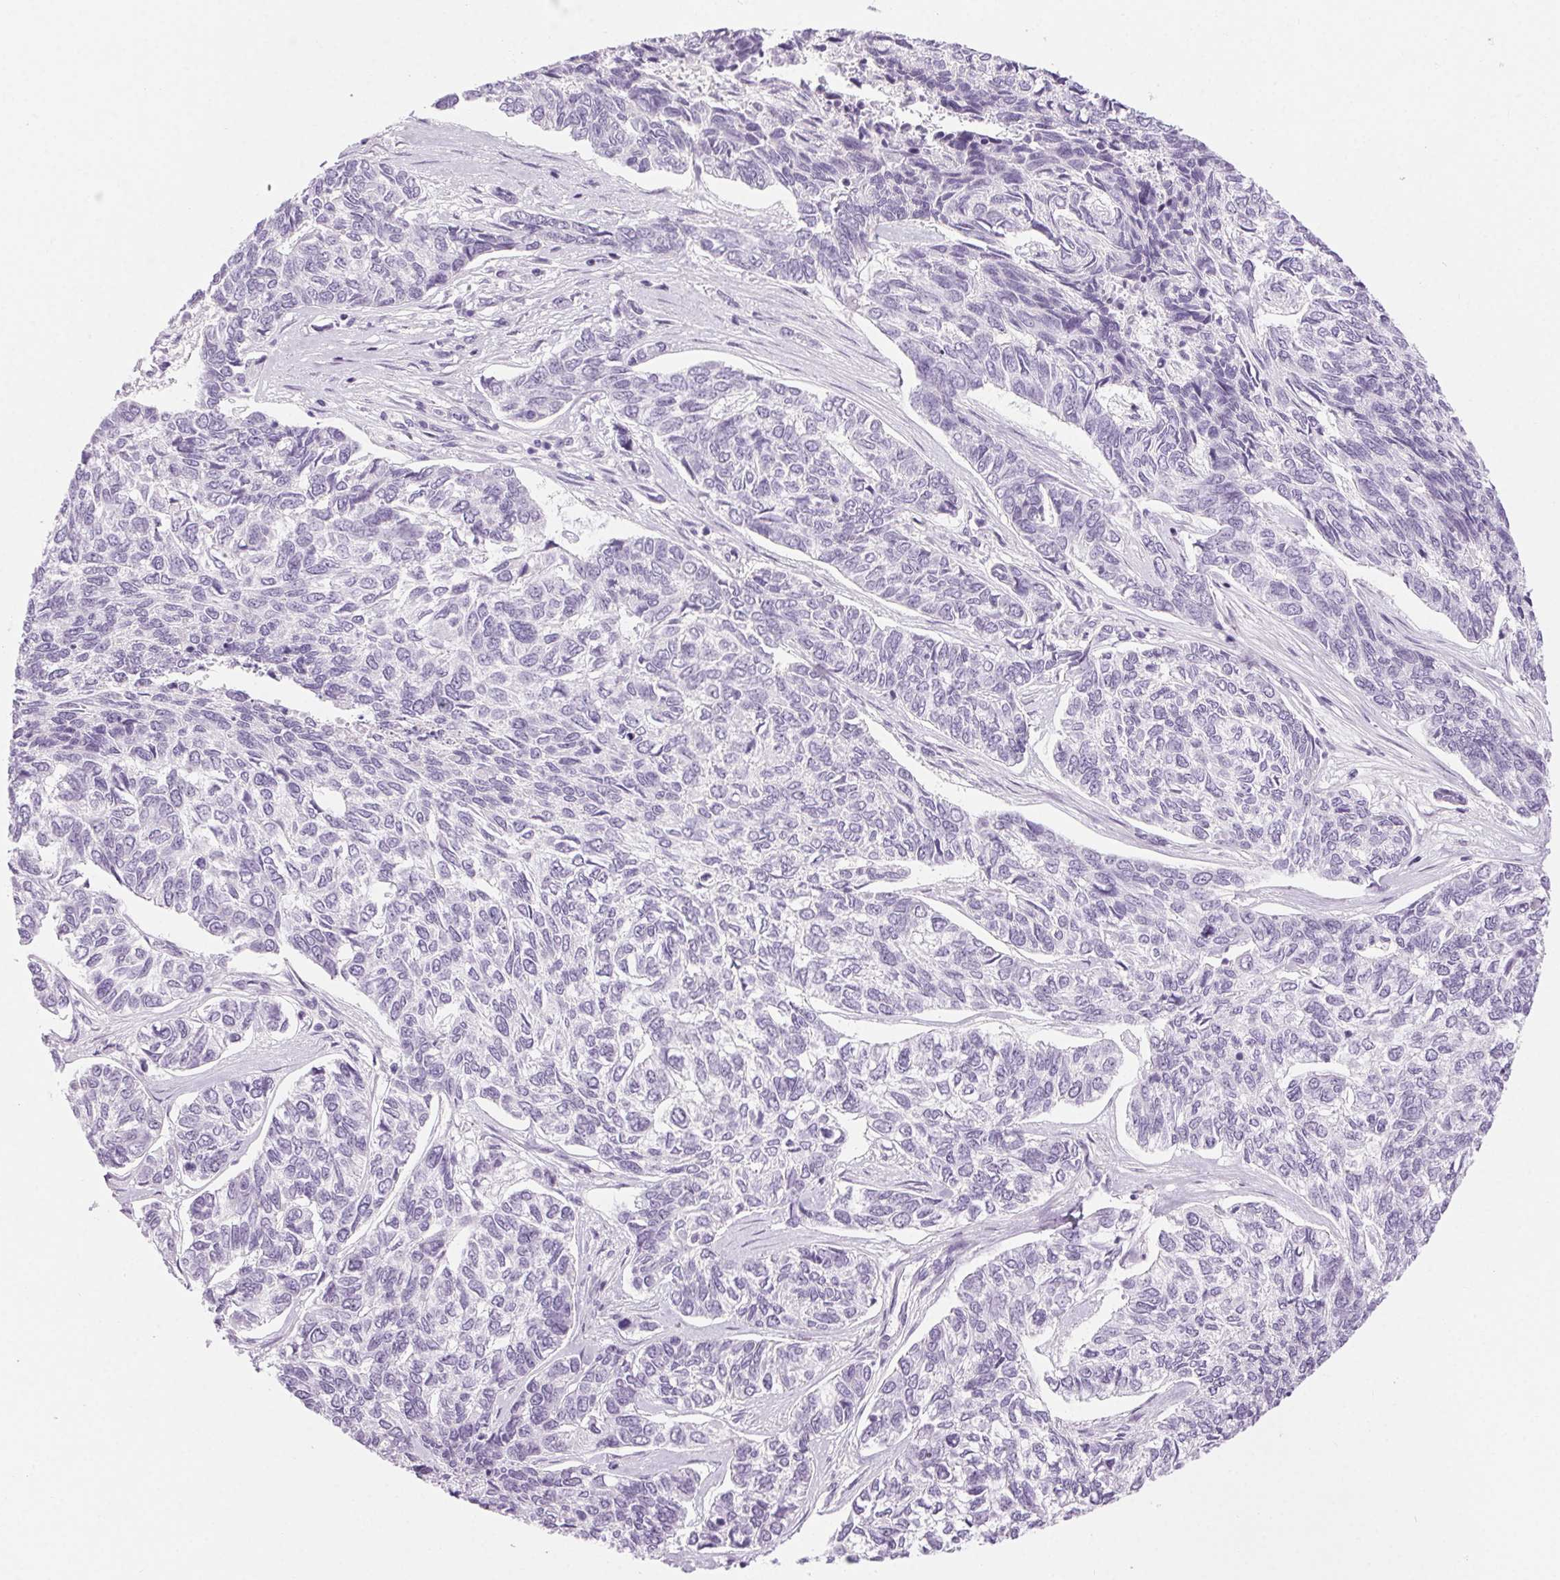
{"staining": {"intensity": "negative", "quantity": "none", "location": "none"}, "tissue": "skin cancer", "cell_type": "Tumor cells", "image_type": "cancer", "snomed": [{"axis": "morphology", "description": "Basal cell carcinoma"}, {"axis": "topography", "description": "Skin"}], "caption": "DAB (3,3'-diaminobenzidine) immunohistochemical staining of human basal cell carcinoma (skin) shows no significant staining in tumor cells.", "gene": "LRP2", "patient": {"sex": "female", "age": 65}}